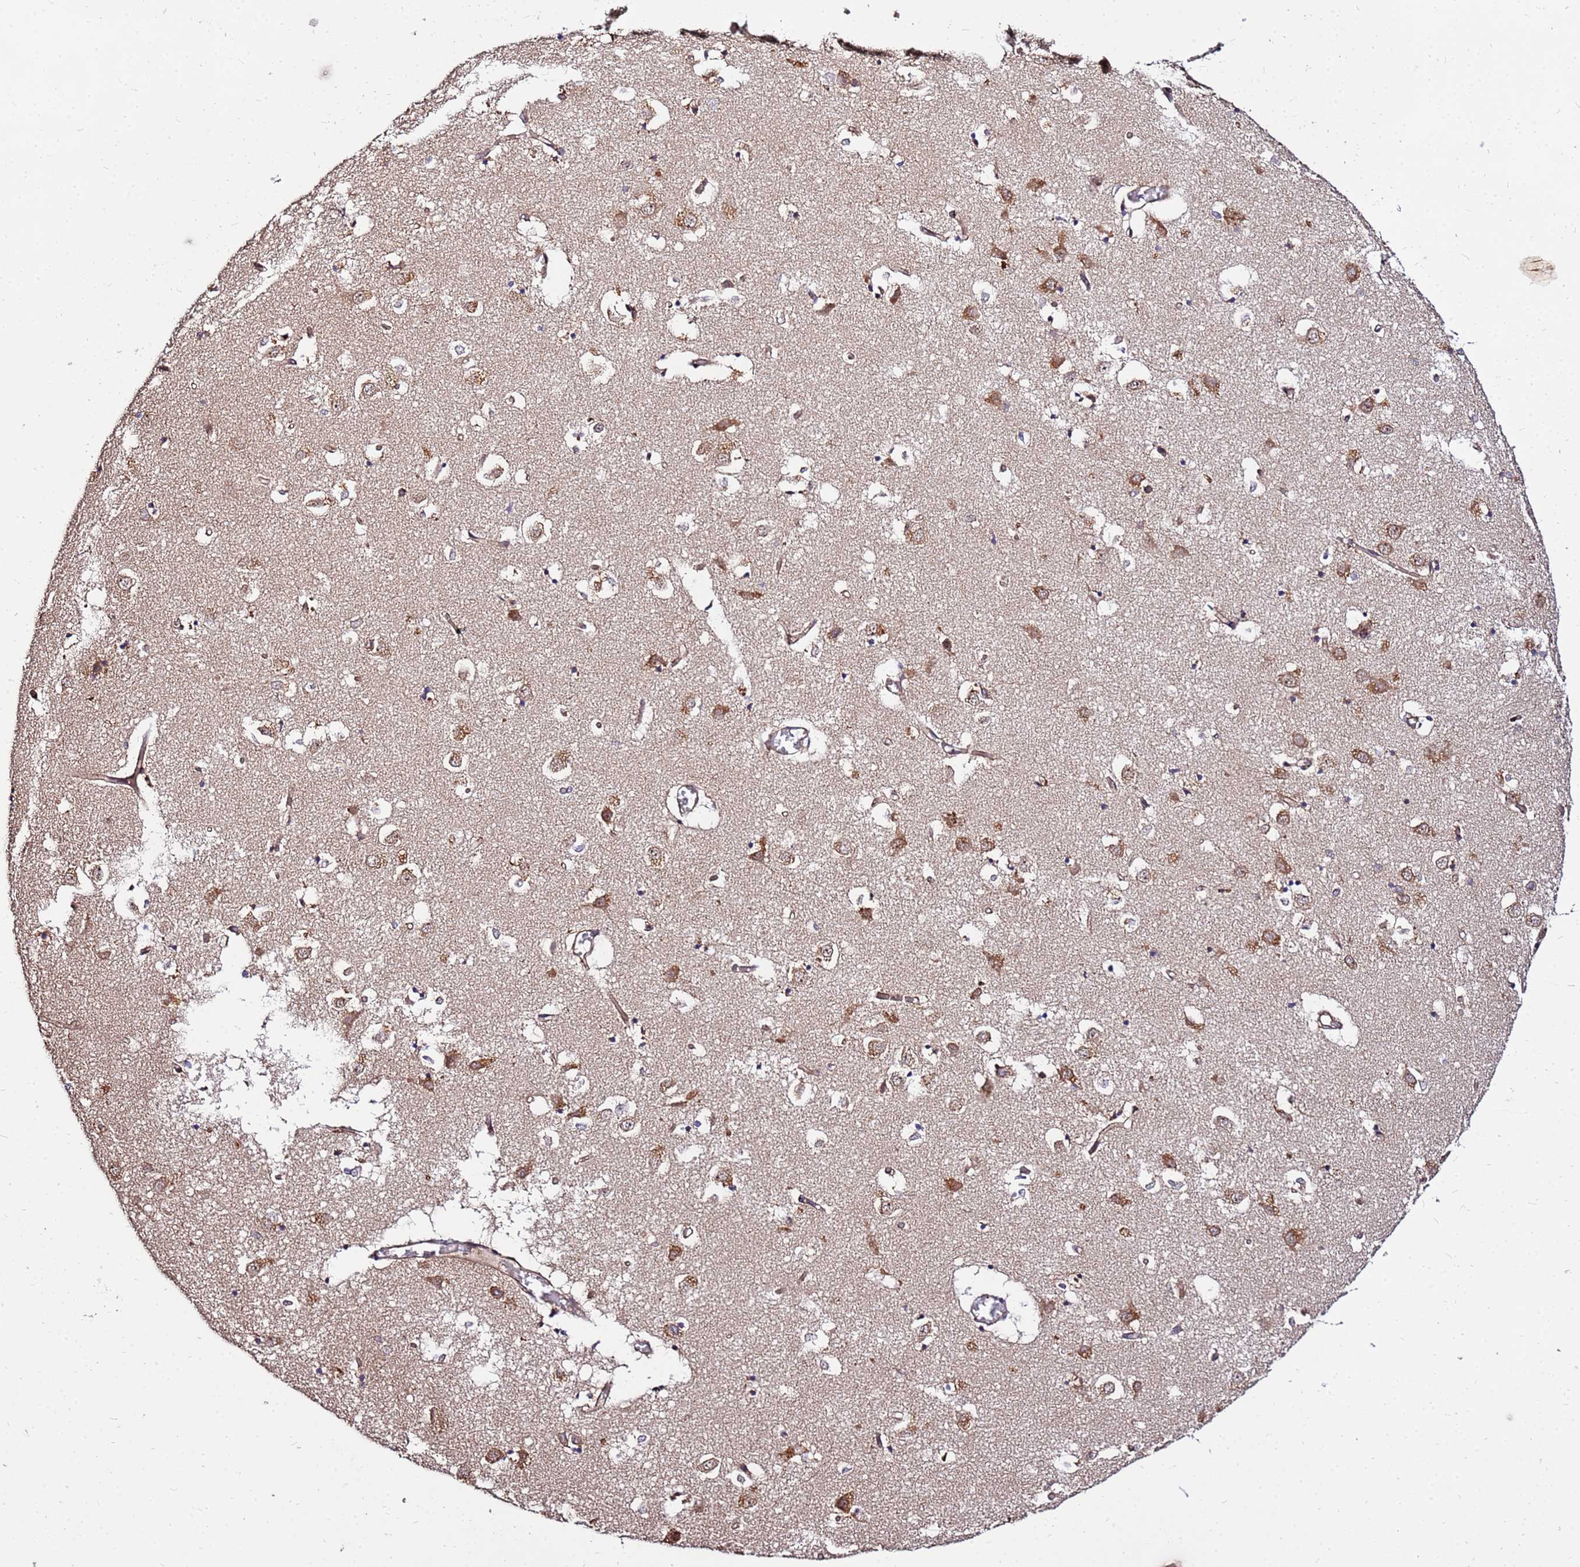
{"staining": {"intensity": "negative", "quantity": "none", "location": "none"}, "tissue": "caudate", "cell_type": "Glial cells", "image_type": "normal", "snomed": [{"axis": "morphology", "description": "Normal tissue, NOS"}, {"axis": "topography", "description": "Lateral ventricle wall"}], "caption": "High magnification brightfield microscopy of unremarkable caudate stained with DAB (3,3'-diaminobenzidine) (brown) and counterstained with hematoxylin (blue): glial cells show no significant positivity.", "gene": "WWC2", "patient": {"sex": "male", "age": 70}}